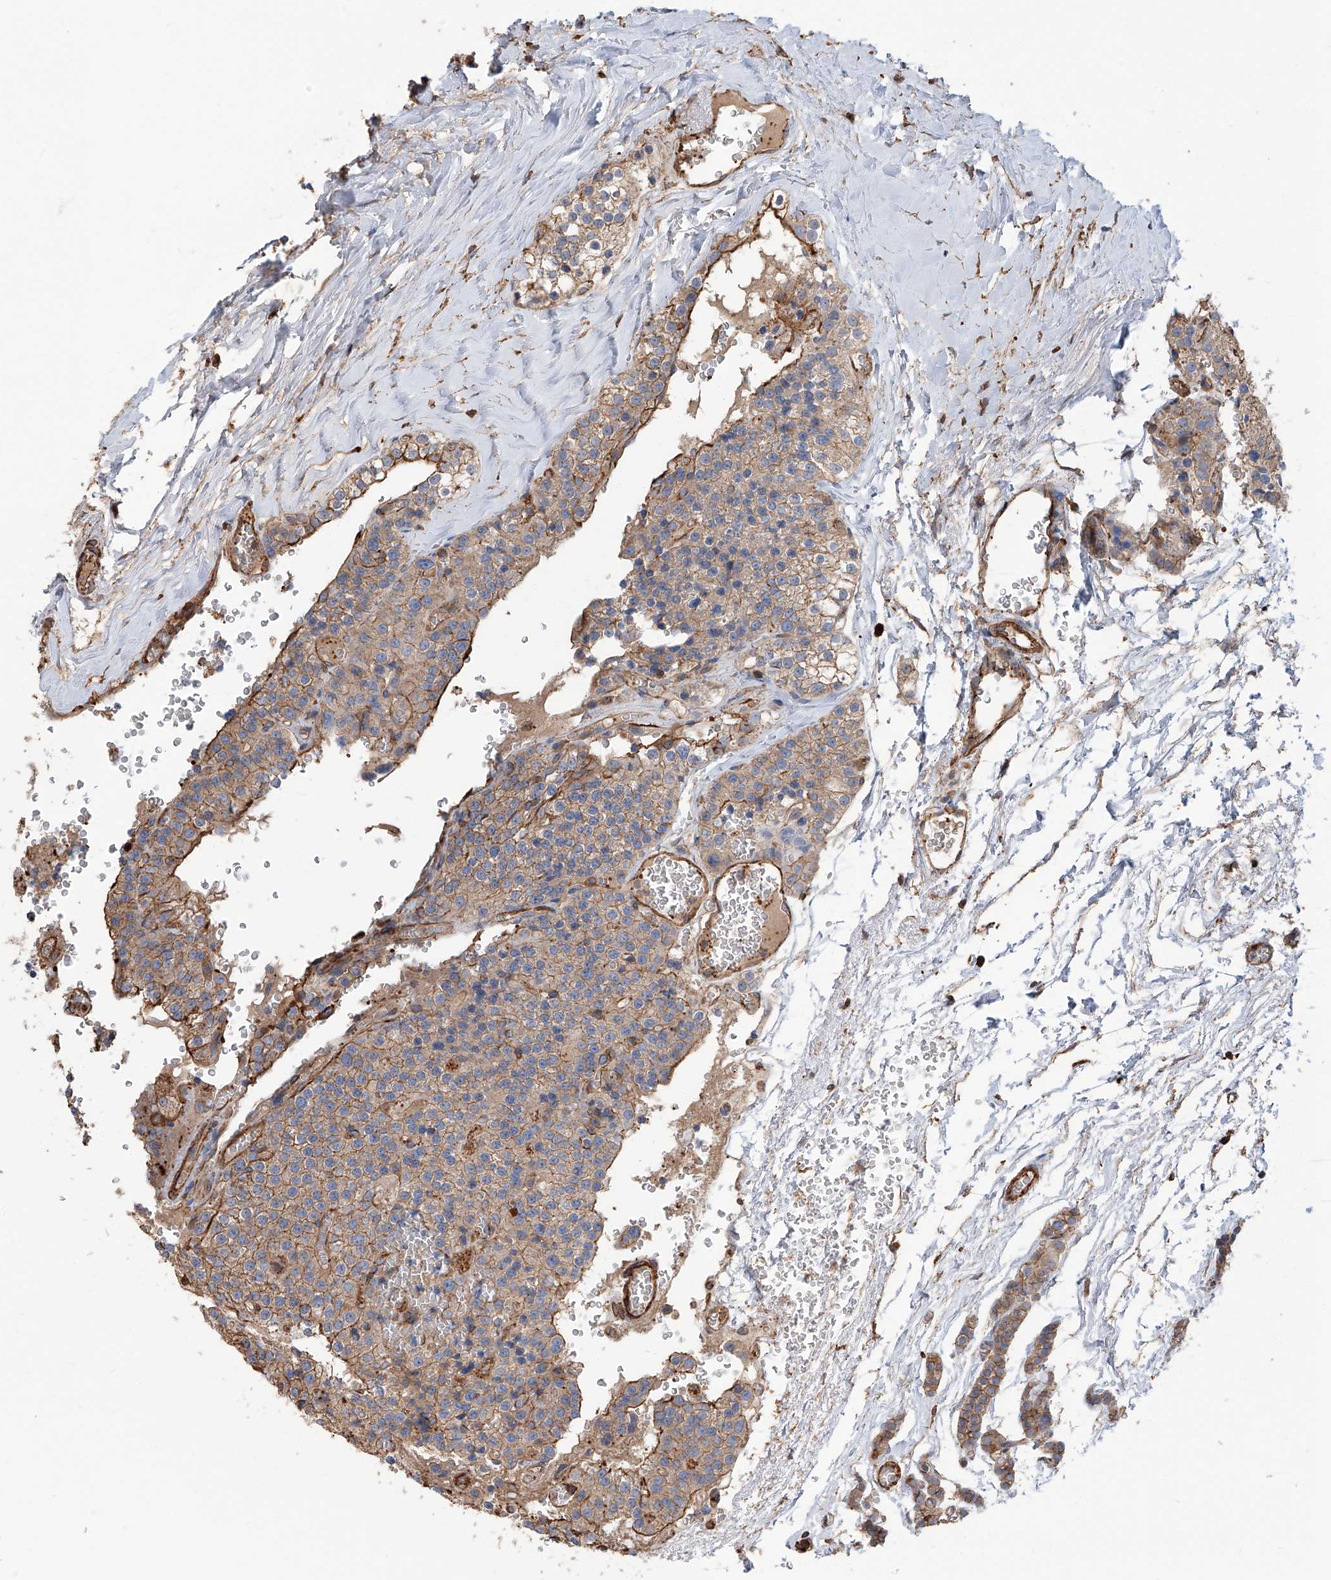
{"staining": {"intensity": "moderate", "quantity": "25%-75%", "location": "cytoplasmic/membranous"}, "tissue": "parathyroid gland", "cell_type": "Glandular cells", "image_type": "normal", "snomed": [{"axis": "morphology", "description": "Normal tissue, NOS"}, {"axis": "topography", "description": "Parathyroid gland"}], "caption": "An immunohistochemistry (IHC) image of unremarkable tissue is shown. Protein staining in brown labels moderate cytoplasmic/membranous positivity in parathyroid gland within glandular cells. The protein of interest is stained brown, and the nuclei are stained in blue (DAB (3,3'-diaminobenzidine) IHC with brightfield microscopy, high magnification).", "gene": "PIEZO2", "patient": {"sex": "female", "age": 64}}